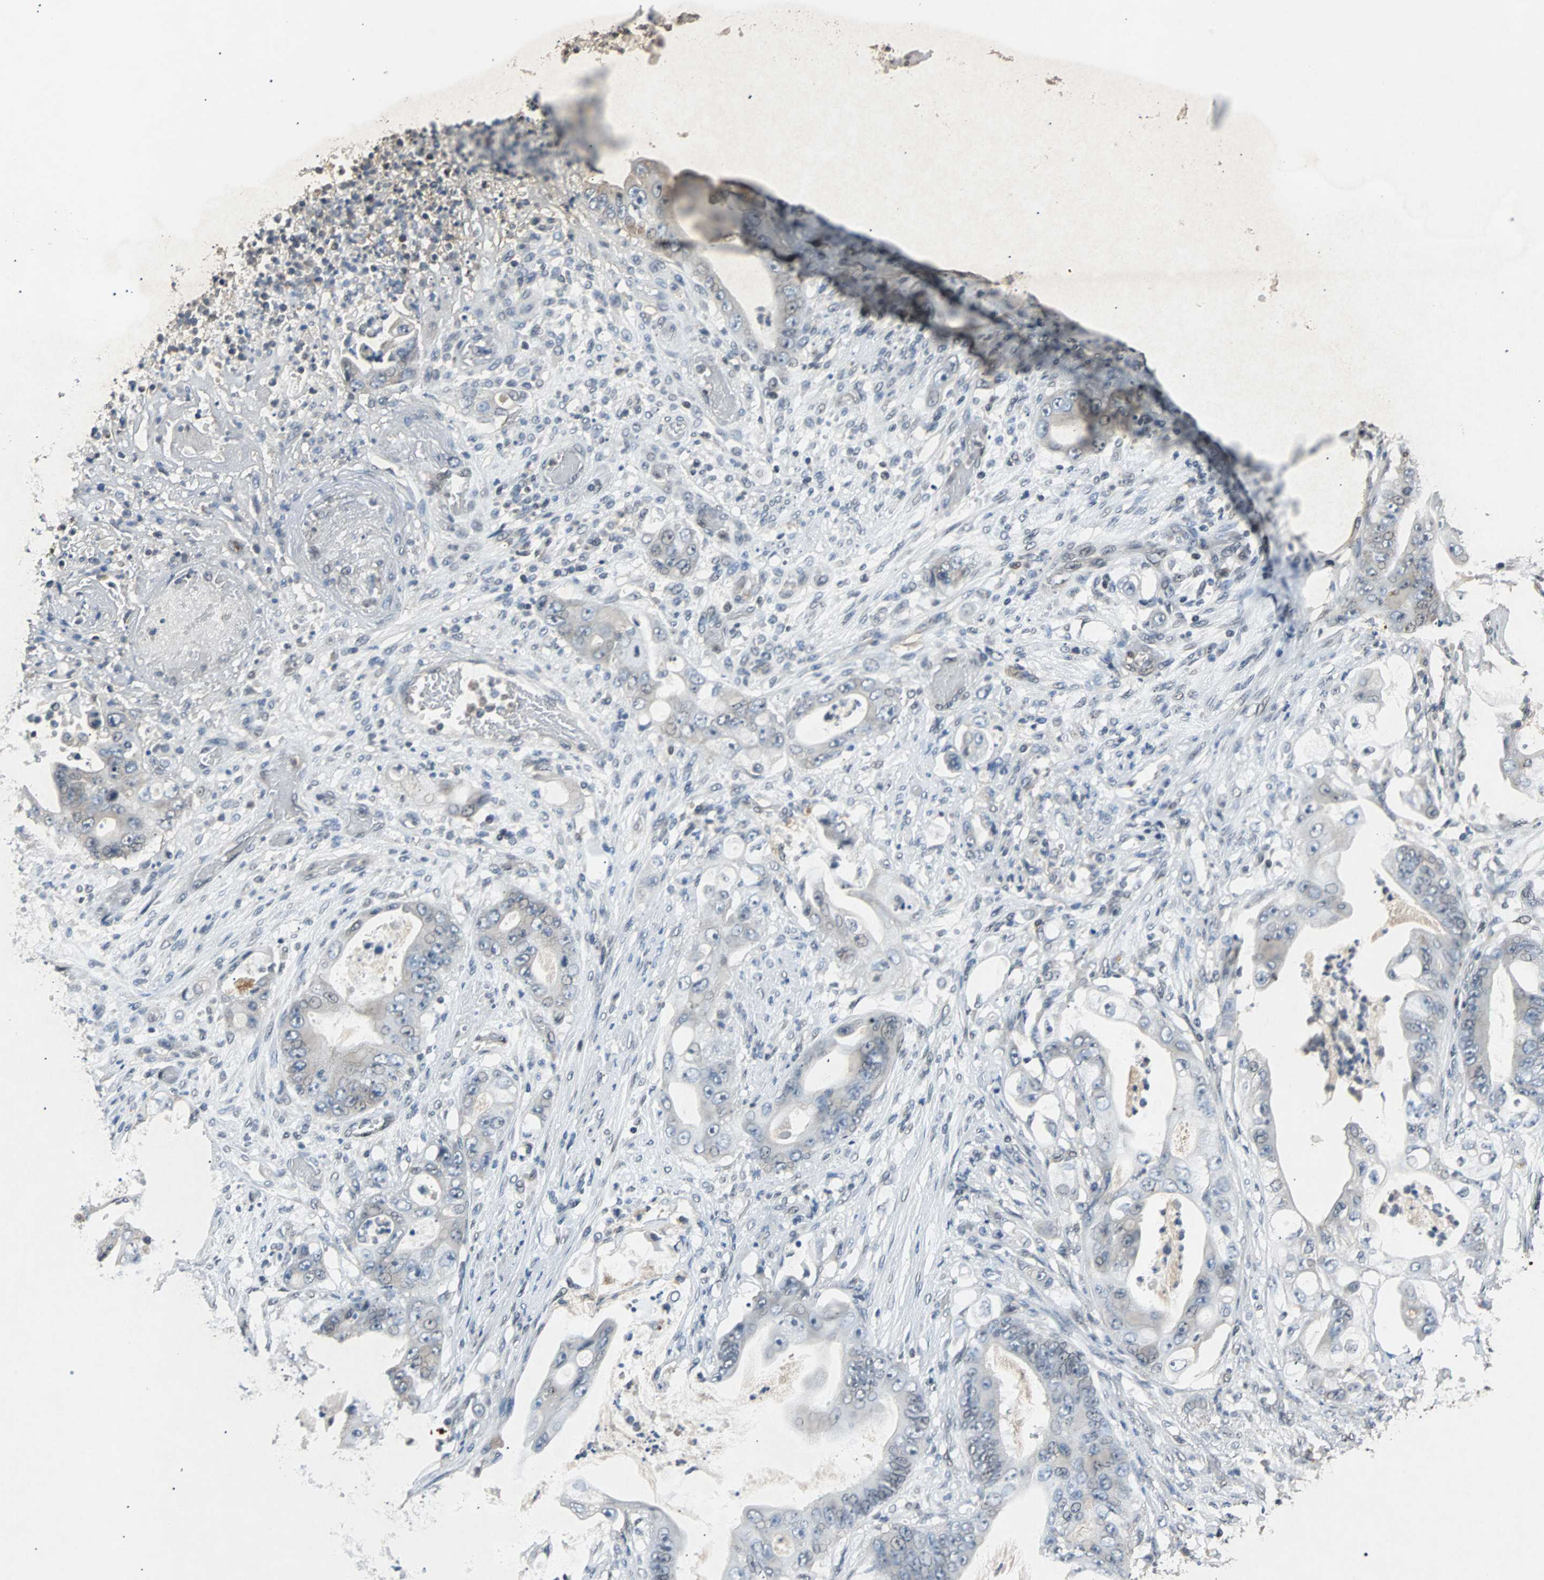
{"staining": {"intensity": "negative", "quantity": "none", "location": "none"}, "tissue": "stomach cancer", "cell_type": "Tumor cells", "image_type": "cancer", "snomed": [{"axis": "morphology", "description": "Adenocarcinoma, NOS"}, {"axis": "topography", "description": "Stomach"}], "caption": "IHC photomicrograph of stomach cancer (adenocarcinoma) stained for a protein (brown), which displays no expression in tumor cells. (Immunohistochemistry, brightfield microscopy, high magnification).", "gene": "PHC1", "patient": {"sex": "female", "age": 73}}